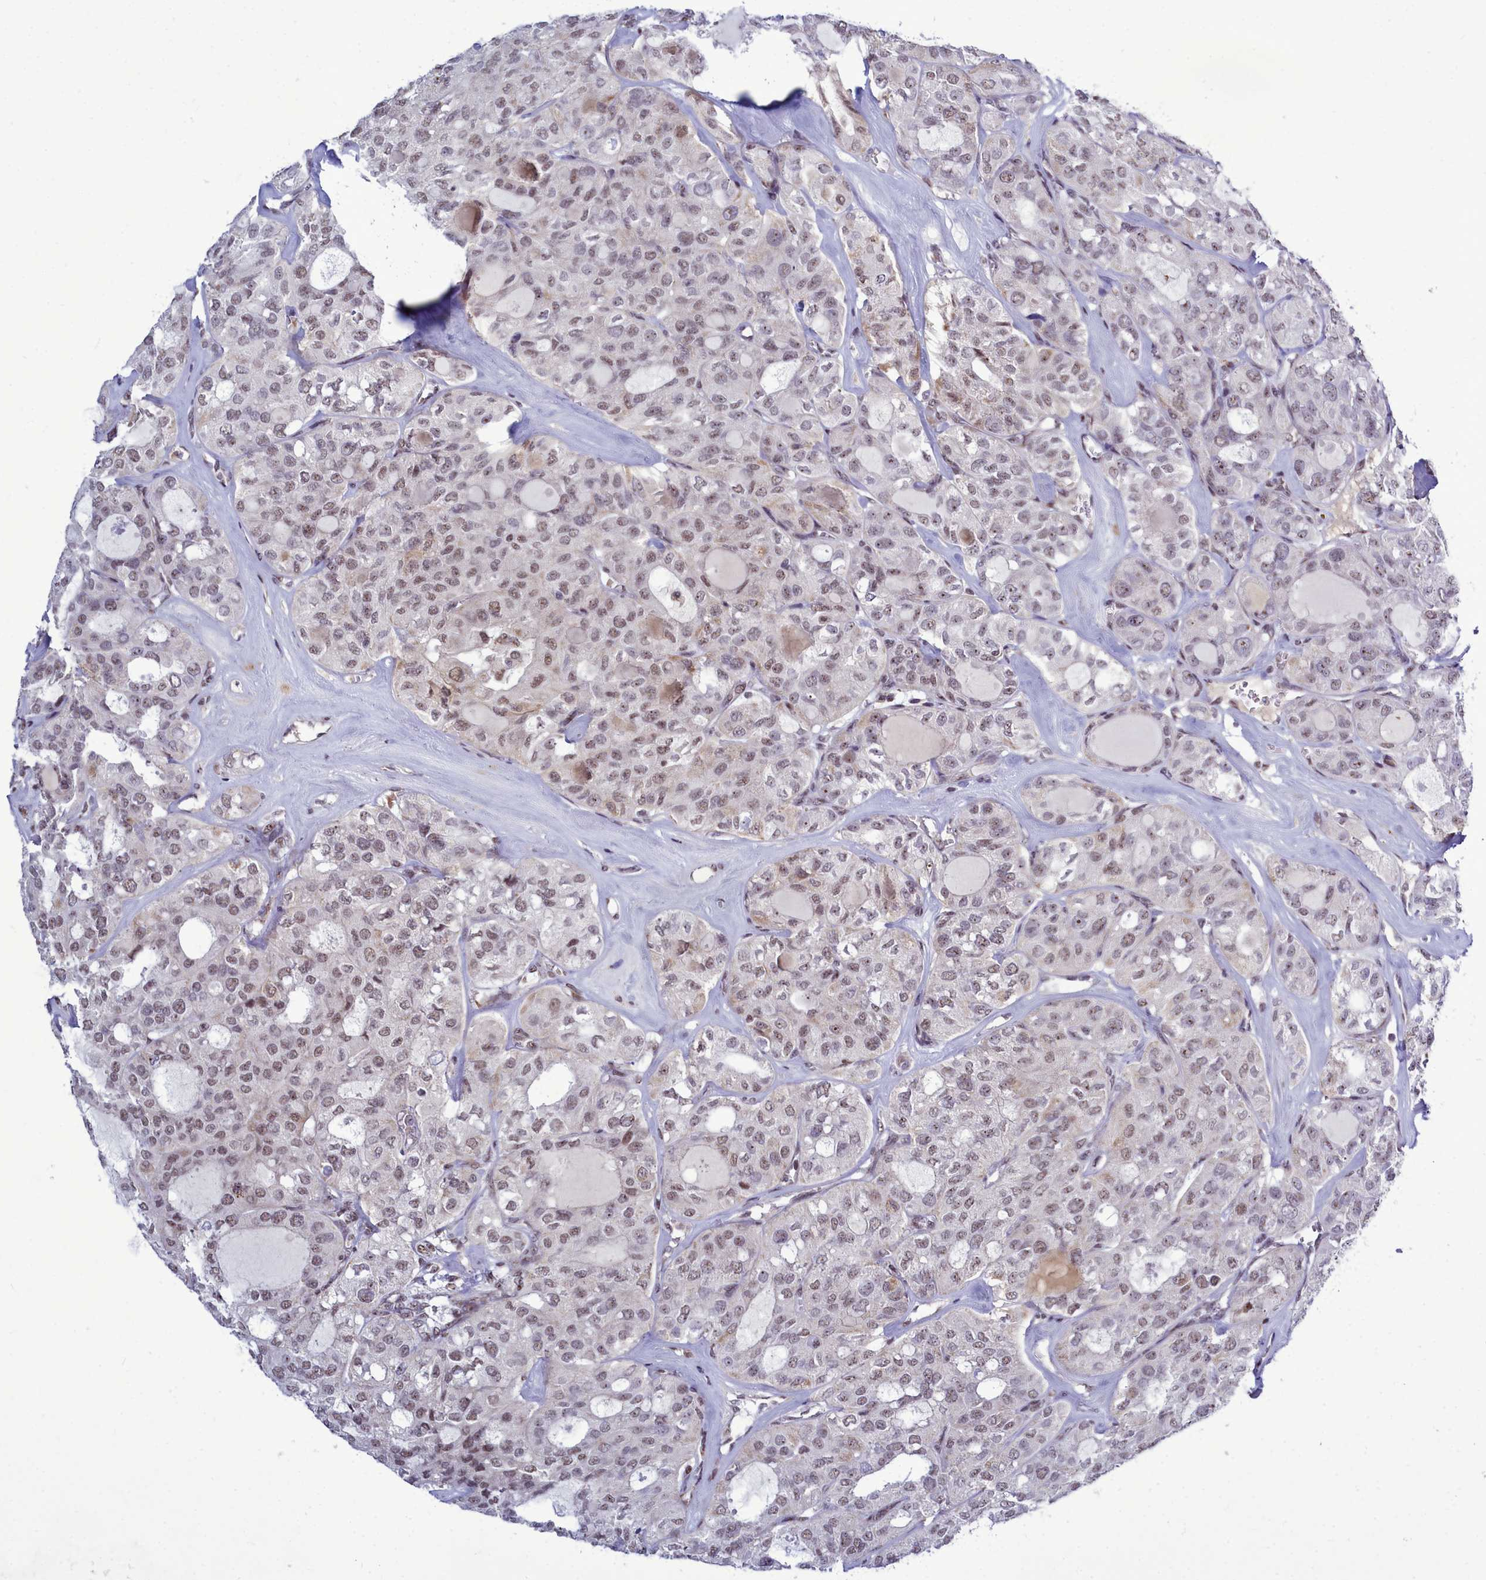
{"staining": {"intensity": "weak", "quantity": ">75%", "location": "nuclear"}, "tissue": "thyroid cancer", "cell_type": "Tumor cells", "image_type": "cancer", "snomed": [{"axis": "morphology", "description": "Follicular adenoma carcinoma, NOS"}, {"axis": "topography", "description": "Thyroid gland"}], "caption": "The image exhibits immunohistochemical staining of thyroid cancer (follicular adenoma carcinoma). There is weak nuclear positivity is identified in approximately >75% of tumor cells. (DAB = brown stain, brightfield microscopy at high magnification).", "gene": "POM121L2", "patient": {"sex": "male", "age": 75}}